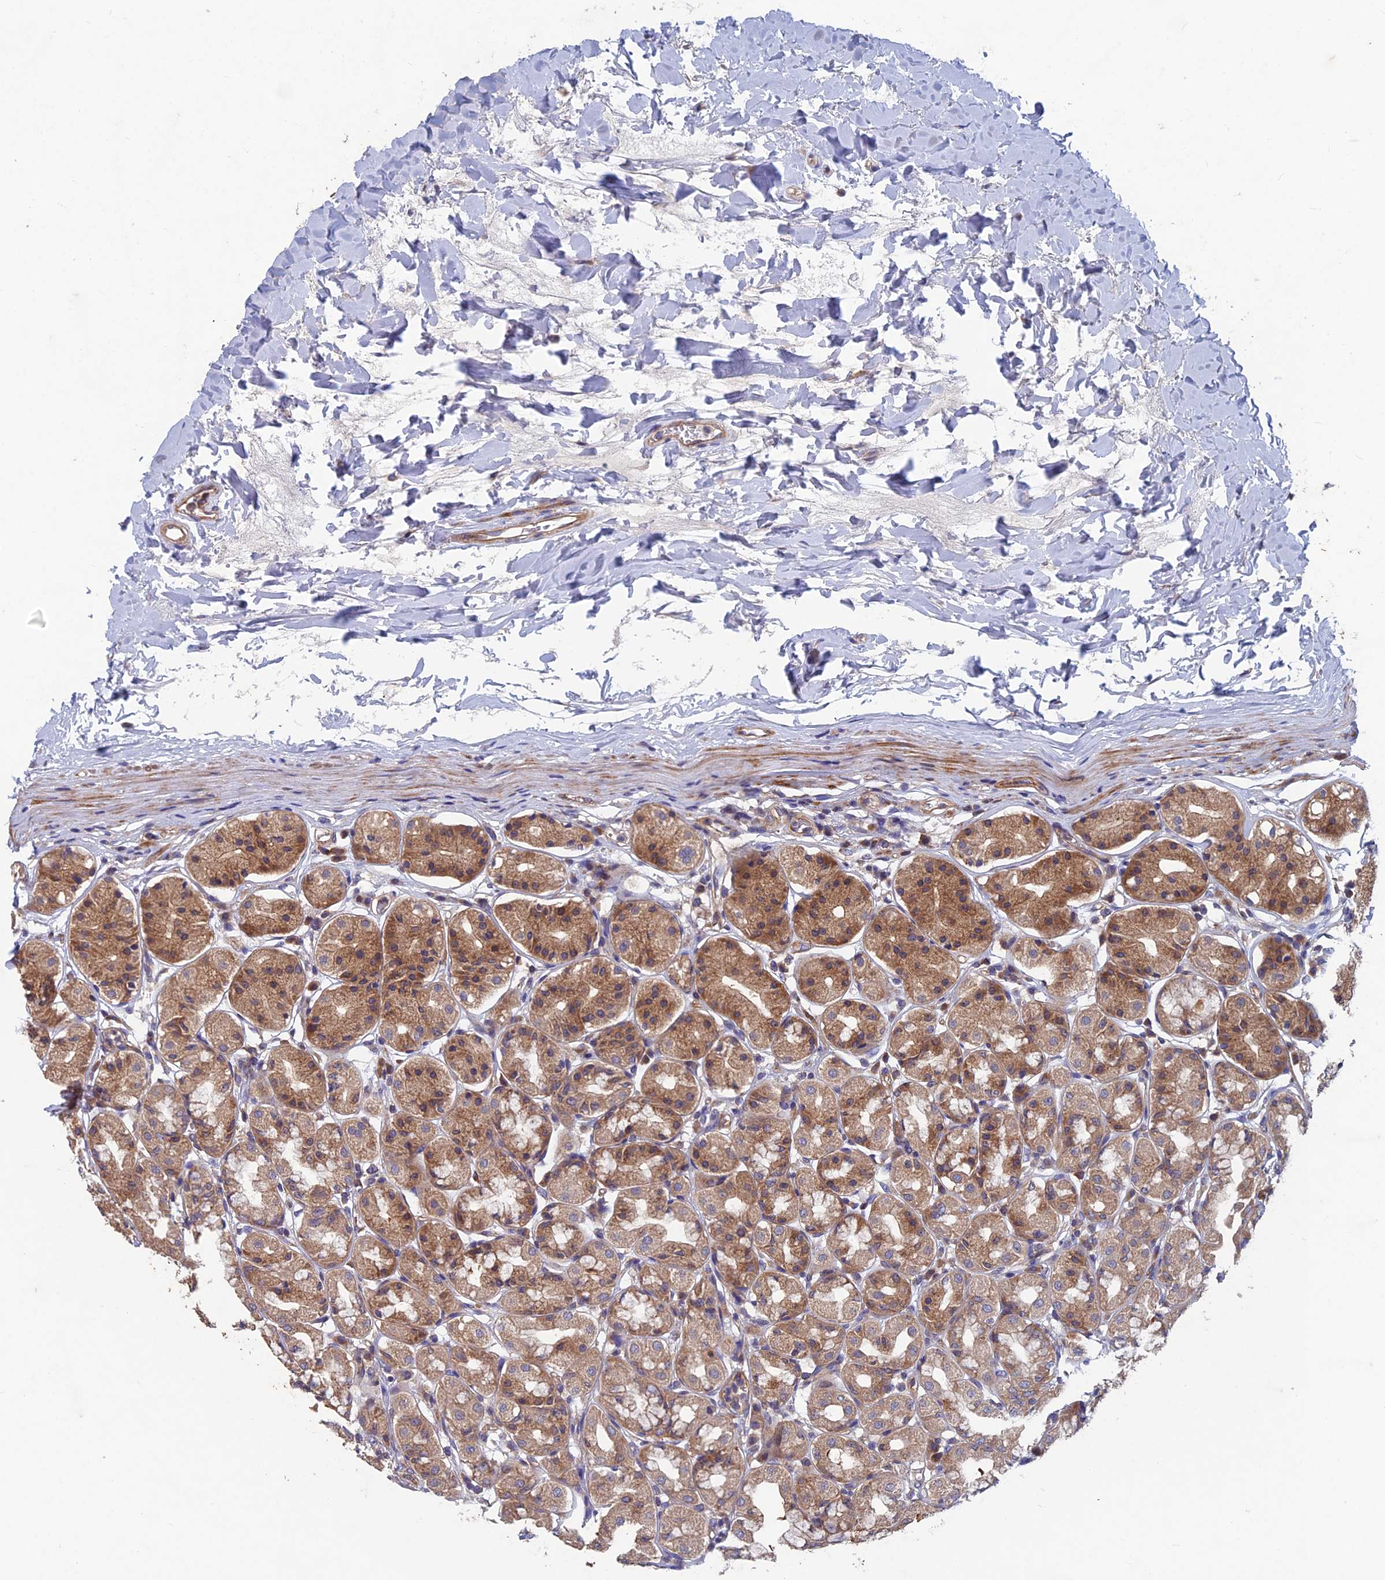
{"staining": {"intensity": "moderate", "quantity": ">75%", "location": "cytoplasmic/membranous"}, "tissue": "stomach", "cell_type": "Glandular cells", "image_type": "normal", "snomed": [{"axis": "morphology", "description": "Normal tissue, NOS"}, {"axis": "topography", "description": "Stomach"}, {"axis": "topography", "description": "Stomach, lower"}], "caption": "Immunohistochemical staining of normal stomach reveals medium levels of moderate cytoplasmic/membranous expression in approximately >75% of glandular cells.", "gene": "NCAPG", "patient": {"sex": "female", "age": 56}}